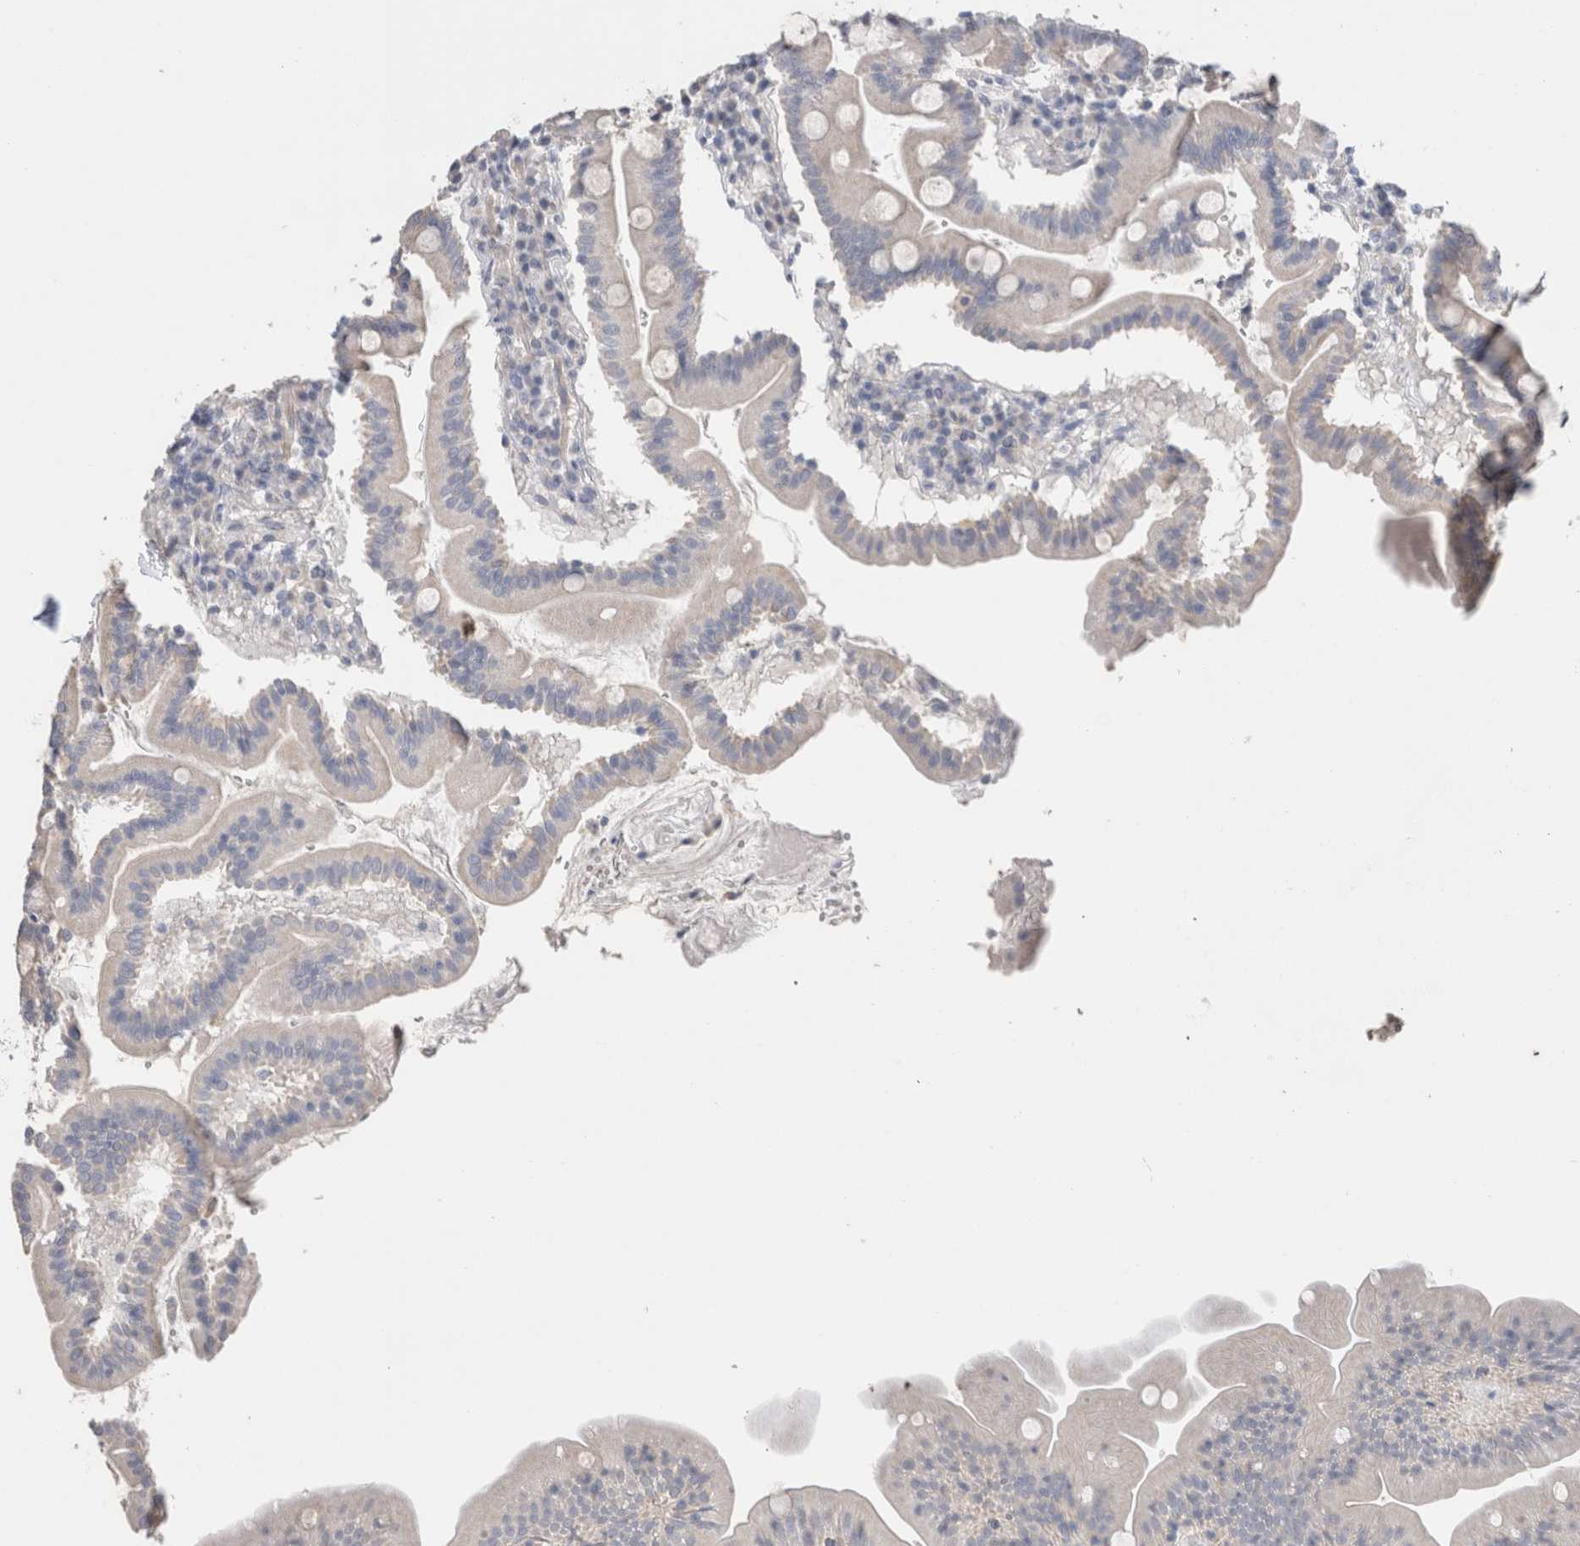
{"staining": {"intensity": "negative", "quantity": "none", "location": "none"}, "tissue": "duodenum", "cell_type": "Glandular cells", "image_type": "normal", "snomed": [{"axis": "morphology", "description": "Normal tissue, NOS"}, {"axis": "topography", "description": "Duodenum"}], "caption": "Image shows no significant protein positivity in glandular cells of unremarkable duodenum. (DAB immunohistochemistry visualized using brightfield microscopy, high magnification).", "gene": "DMD", "patient": {"sex": "male", "age": 50}}